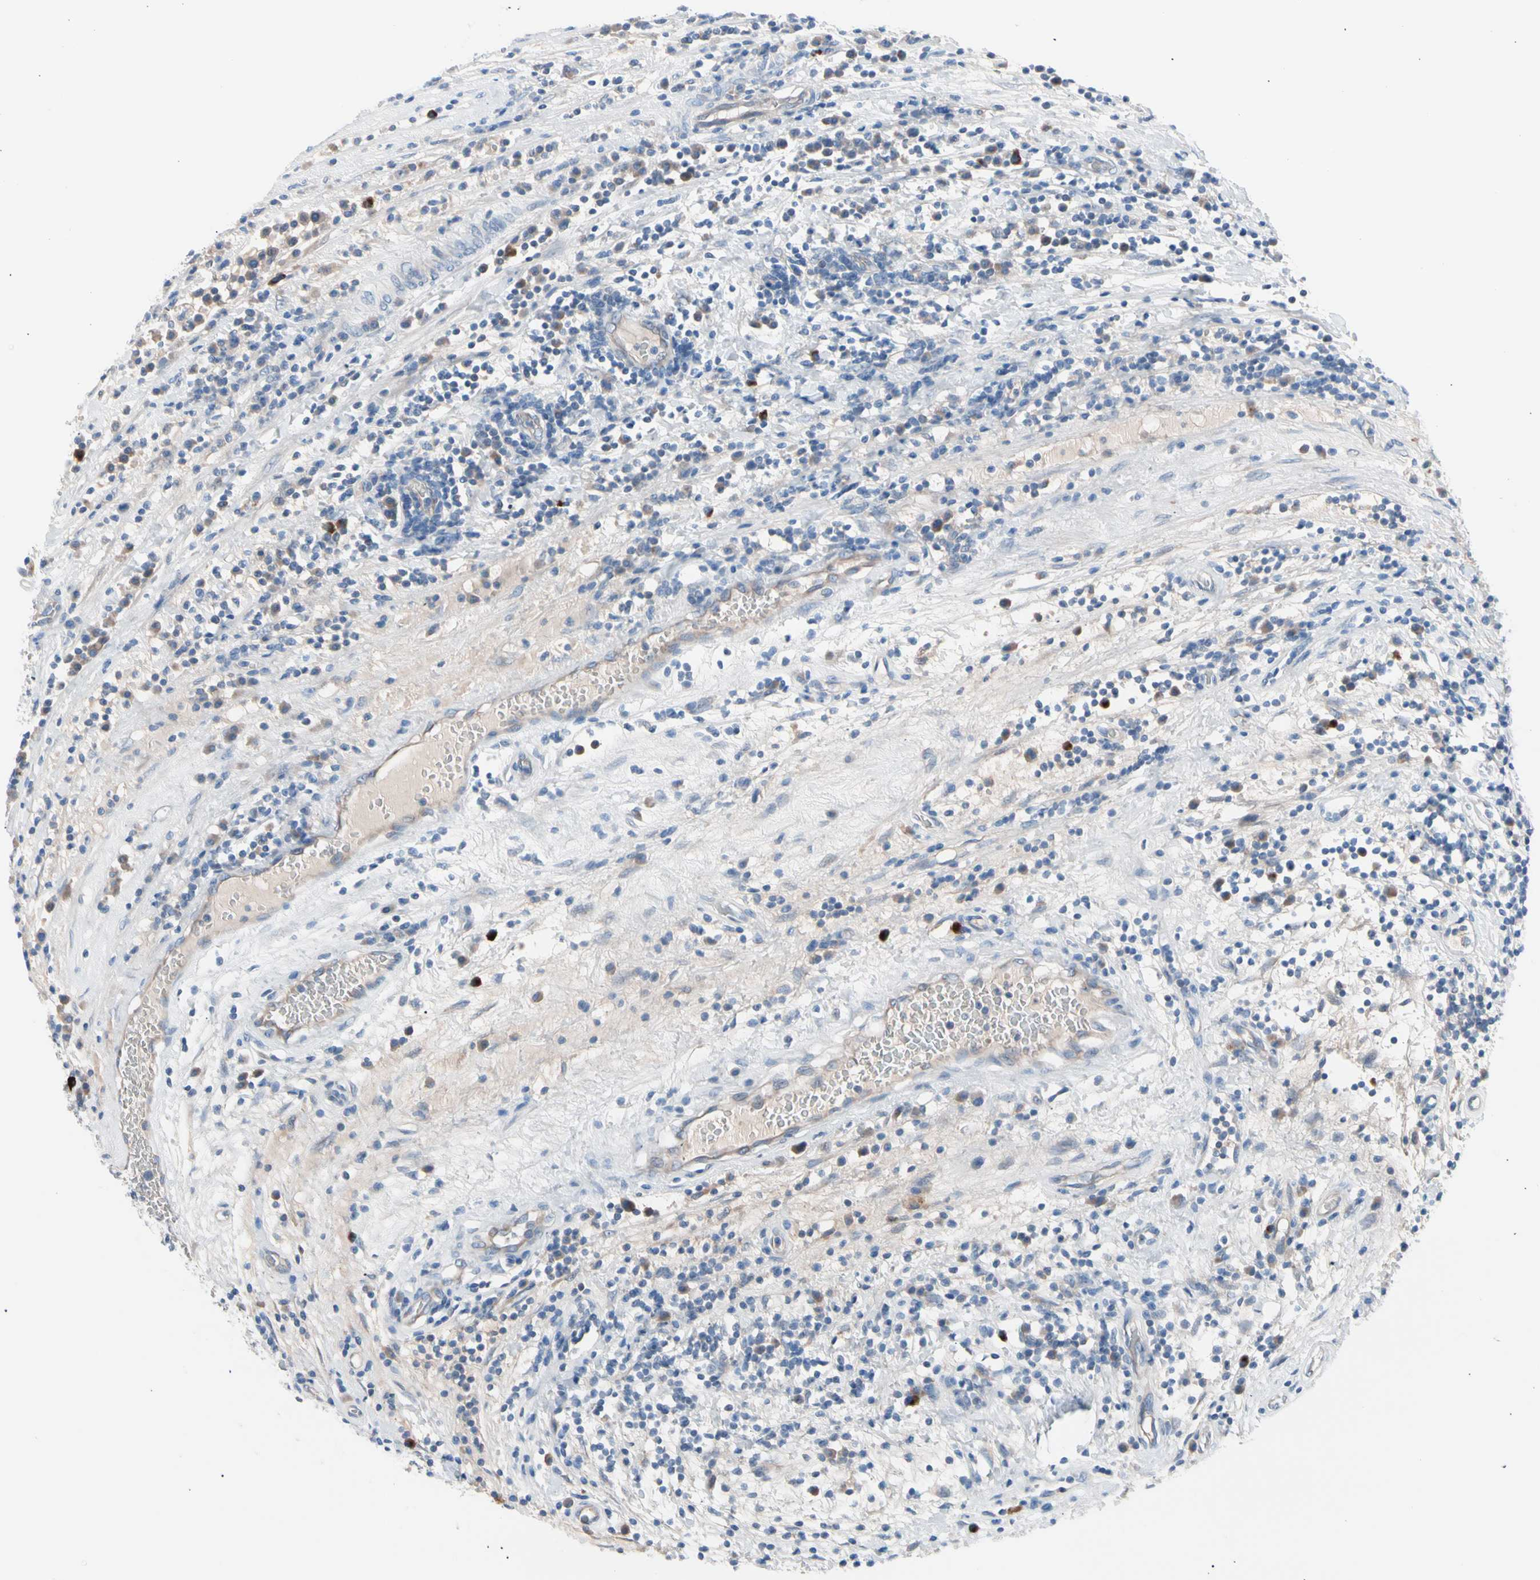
{"staining": {"intensity": "weak", "quantity": "<25%", "location": "cytoplasmic/membranous"}, "tissue": "testis cancer", "cell_type": "Tumor cells", "image_type": "cancer", "snomed": [{"axis": "morphology", "description": "Seminoma, NOS"}, {"axis": "topography", "description": "Testis"}], "caption": "Tumor cells show no significant protein staining in seminoma (testis).", "gene": "CASQ1", "patient": {"sex": "male", "age": 43}}